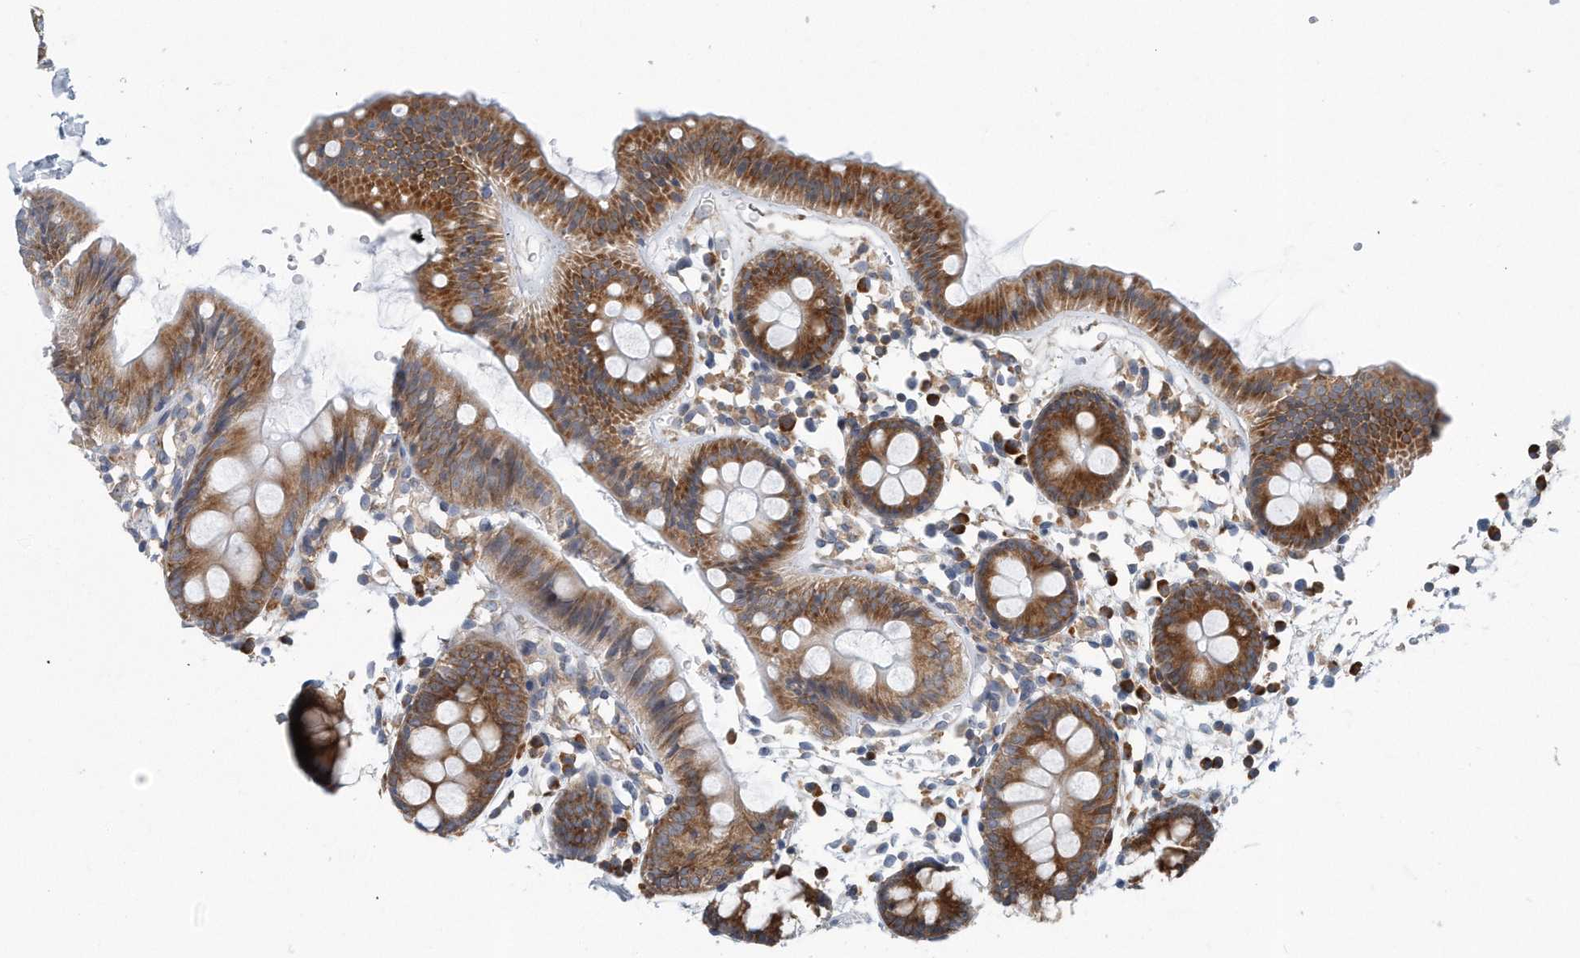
{"staining": {"intensity": "weak", "quantity": ">75%", "location": "cytoplasmic/membranous"}, "tissue": "colon", "cell_type": "Endothelial cells", "image_type": "normal", "snomed": [{"axis": "morphology", "description": "Normal tissue, NOS"}, {"axis": "topography", "description": "Colon"}], "caption": "High-magnification brightfield microscopy of unremarkable colon stained with DAB (brown) and counterstained with hematoxylin (blue). endothelial cells exhibit weak cytoplasmic/membranous staining is seen in about>75% of cells. (brown staining indicates protein expression, while blue staining denotes nuclei).", "gene": "RPL26L1", "patient": {"sex": "male", "age": 56}}